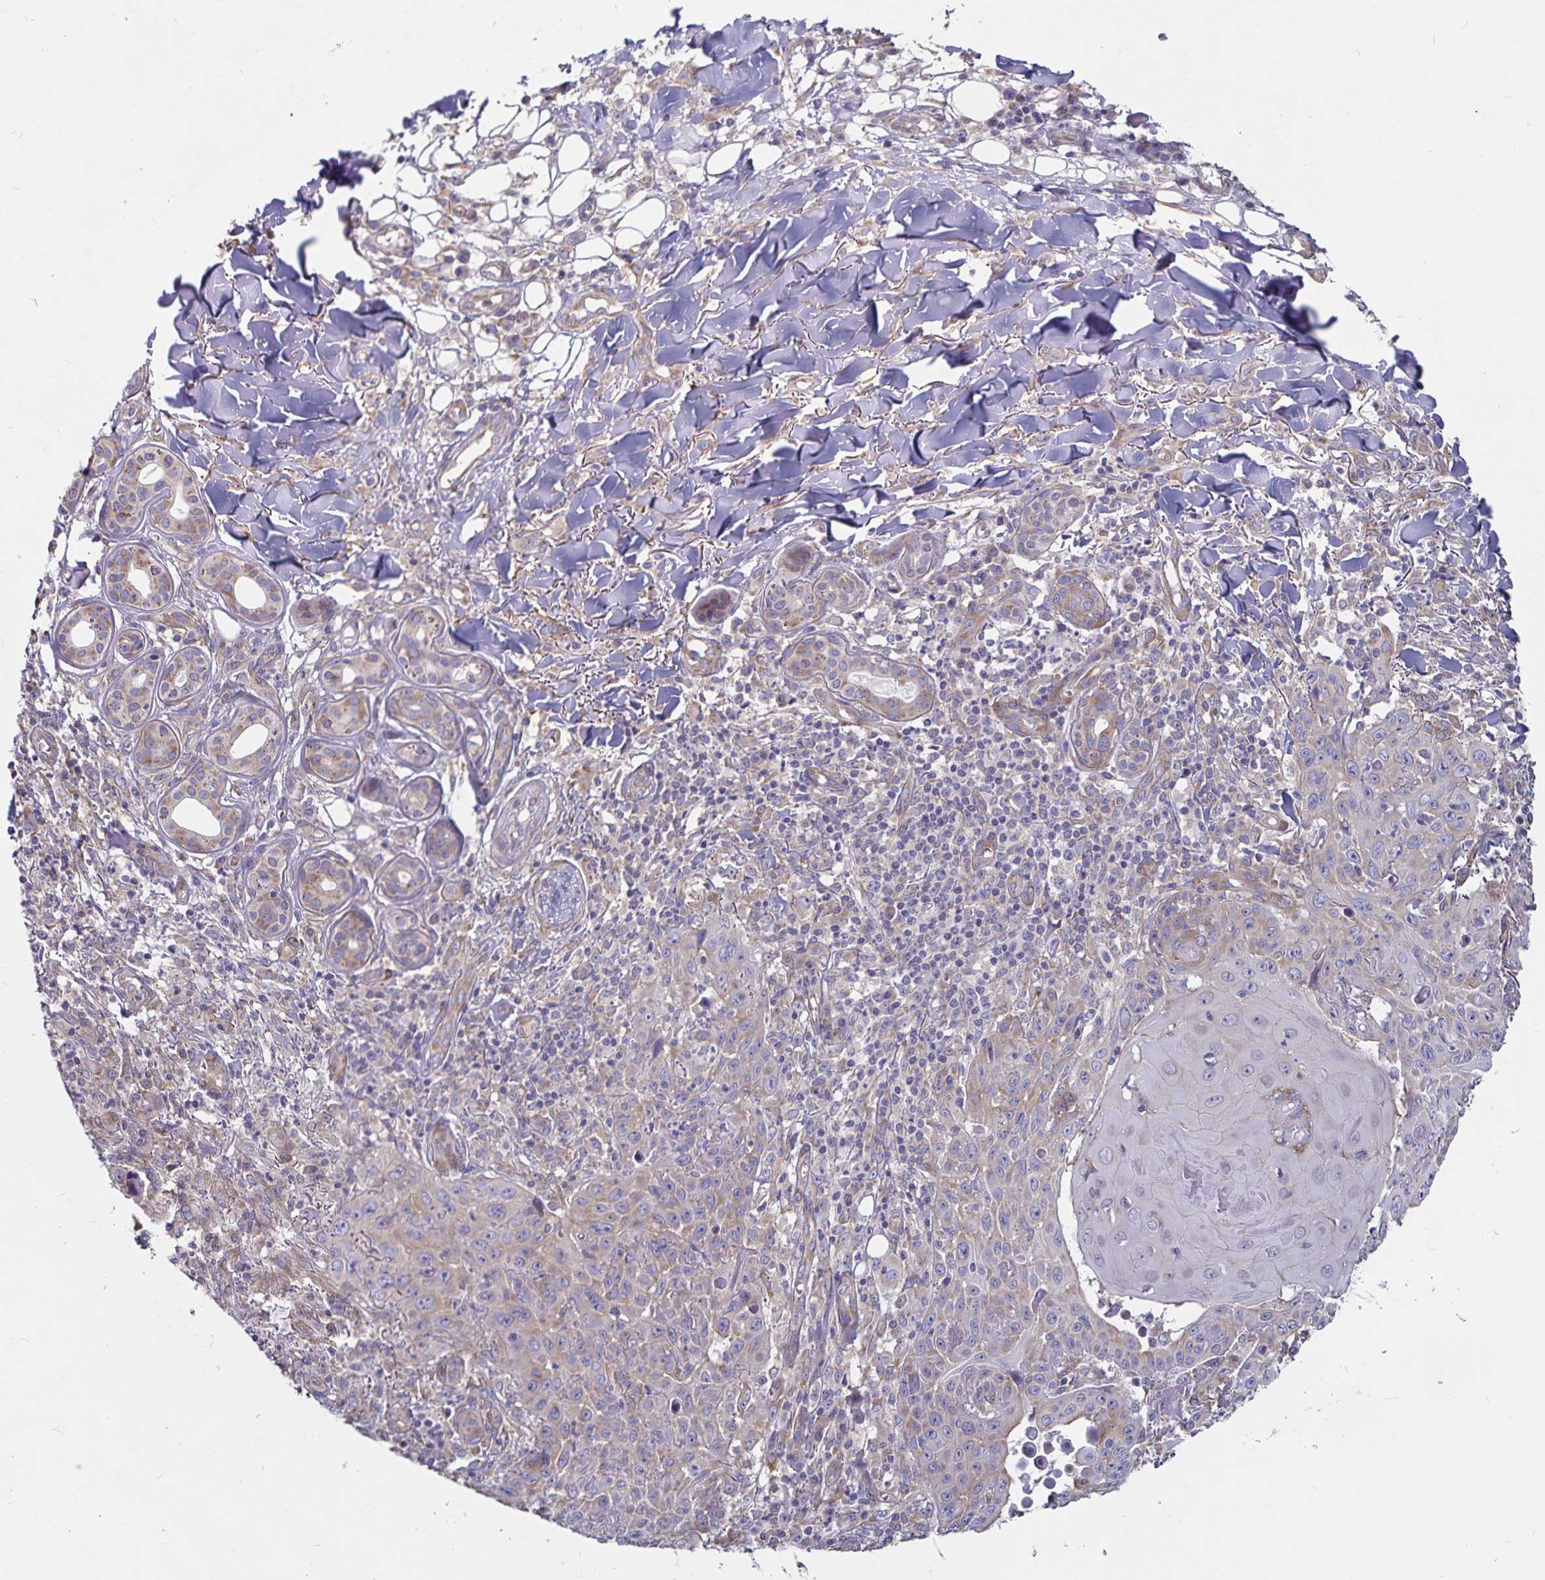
{"staining": {"intensity": "weak", "quantity": "25%-75%", "location": "cytoplasmic/membranous"}, "tissue": "skin cancer", "cell_type": "Tumor cells", "image_type": "cancer", "snomed": [{"axis": "morphology", "description": "Squamous cell carcinoma, NOS"}, {"axis": "topography", "description": "Skin"}], "caption": "The immunohistochemical stain labels weak cytoplasmic/membranous staining in tumor cells of squamous cell carcinoma (skin) tissue.", "gene": "FAM120A", "patient": {"sex": "male", "age": 75}}